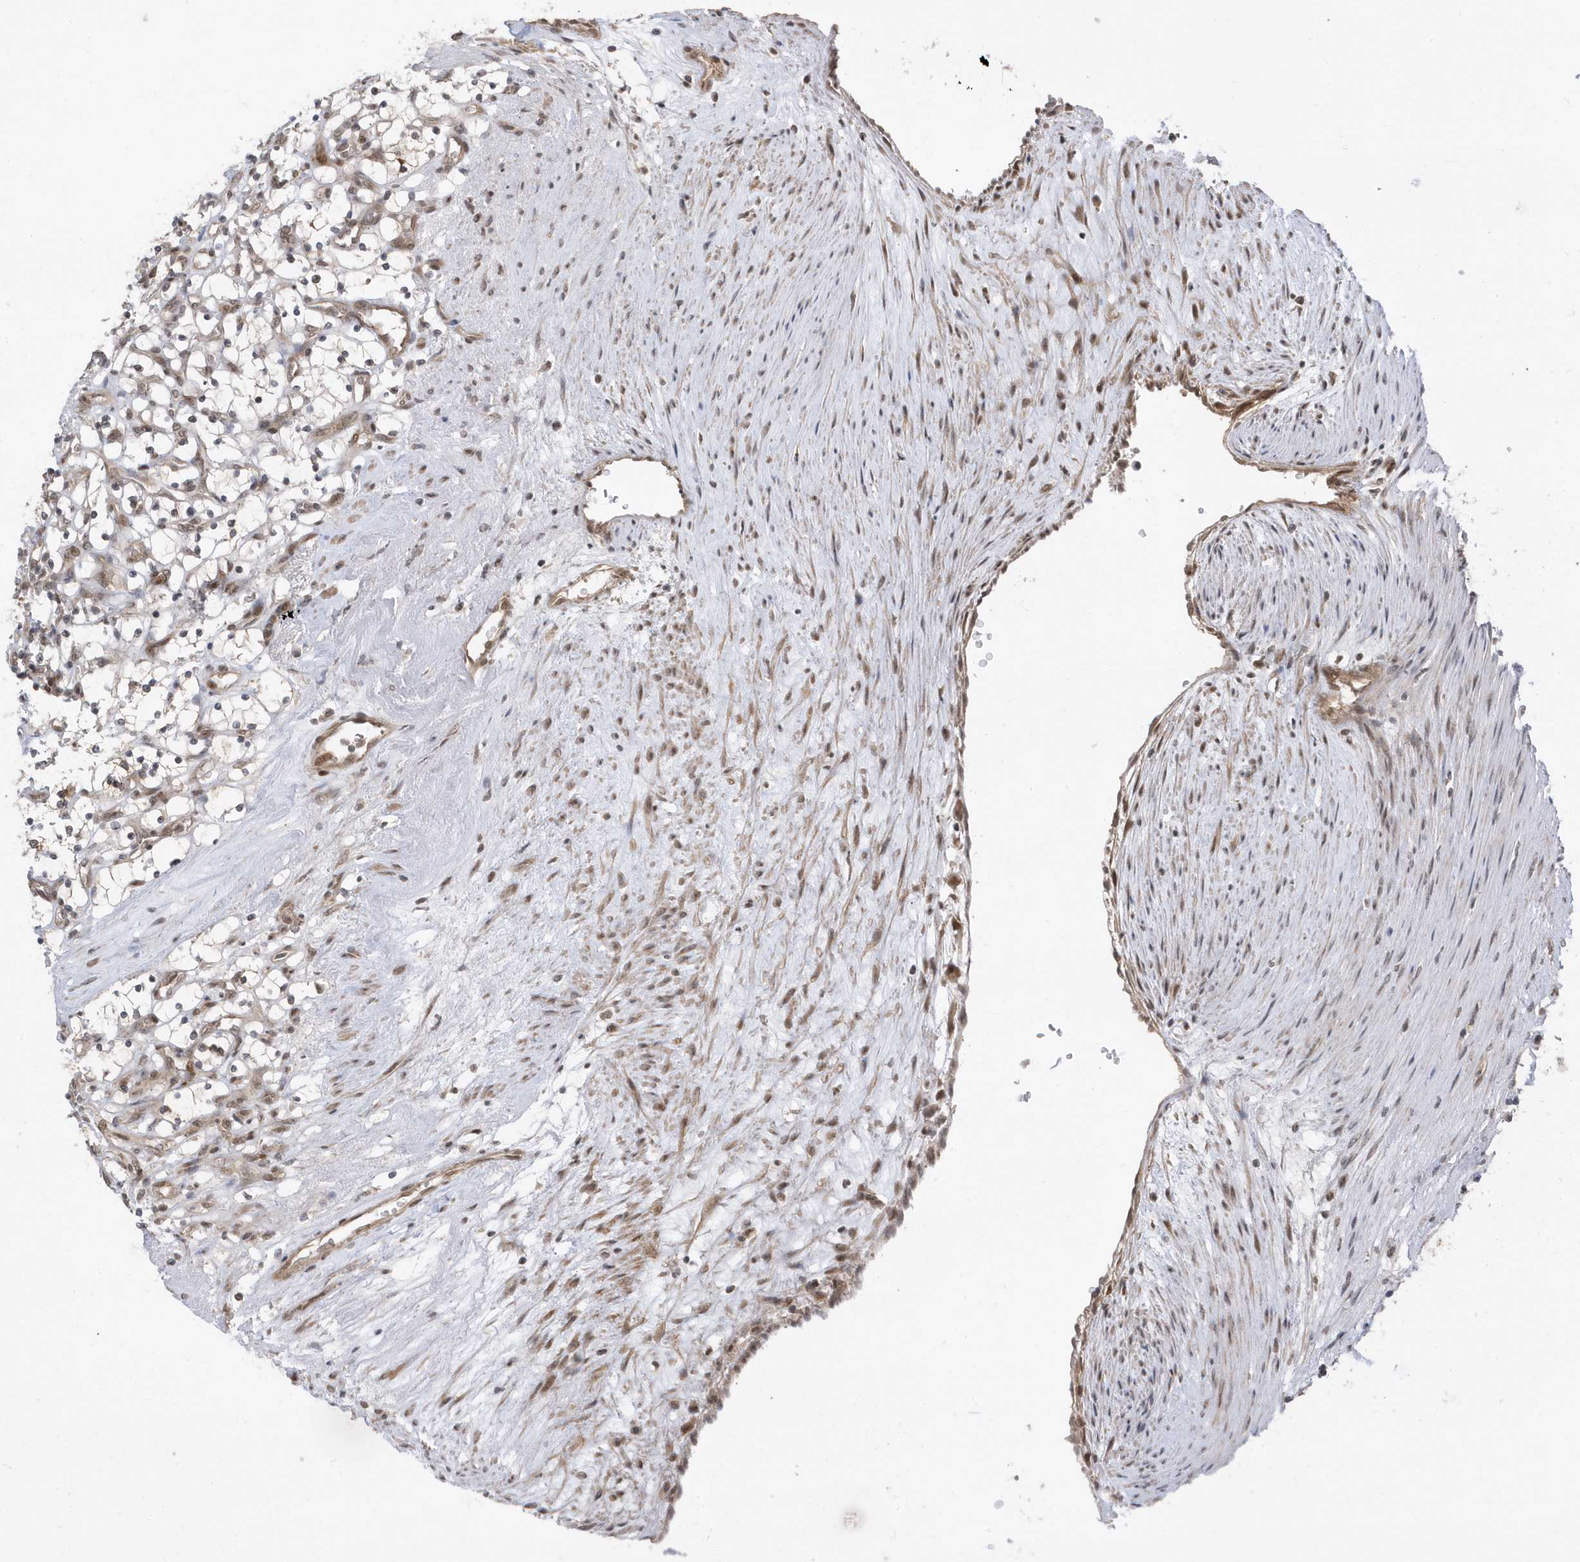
{"staining": {"intensity": "weak", "quantity": ">75%", "location": "nuclear"}, "tissue": "renal cancer", "cell_type": "Tumor cells", "image_type": "cancer", "snomed": [{"axis": "morphology", "description": "Adenocarcinoma, NOS"}, {"axis": "topography", "description": "Kidney"}], "caption": "Renal cancer (adenocarcinoma) stained with IHC exhibits weak nuclear expression in about >75% of tumor cells.", "gene": "USP53", "patient": {"sex": "female", "age": 69}}